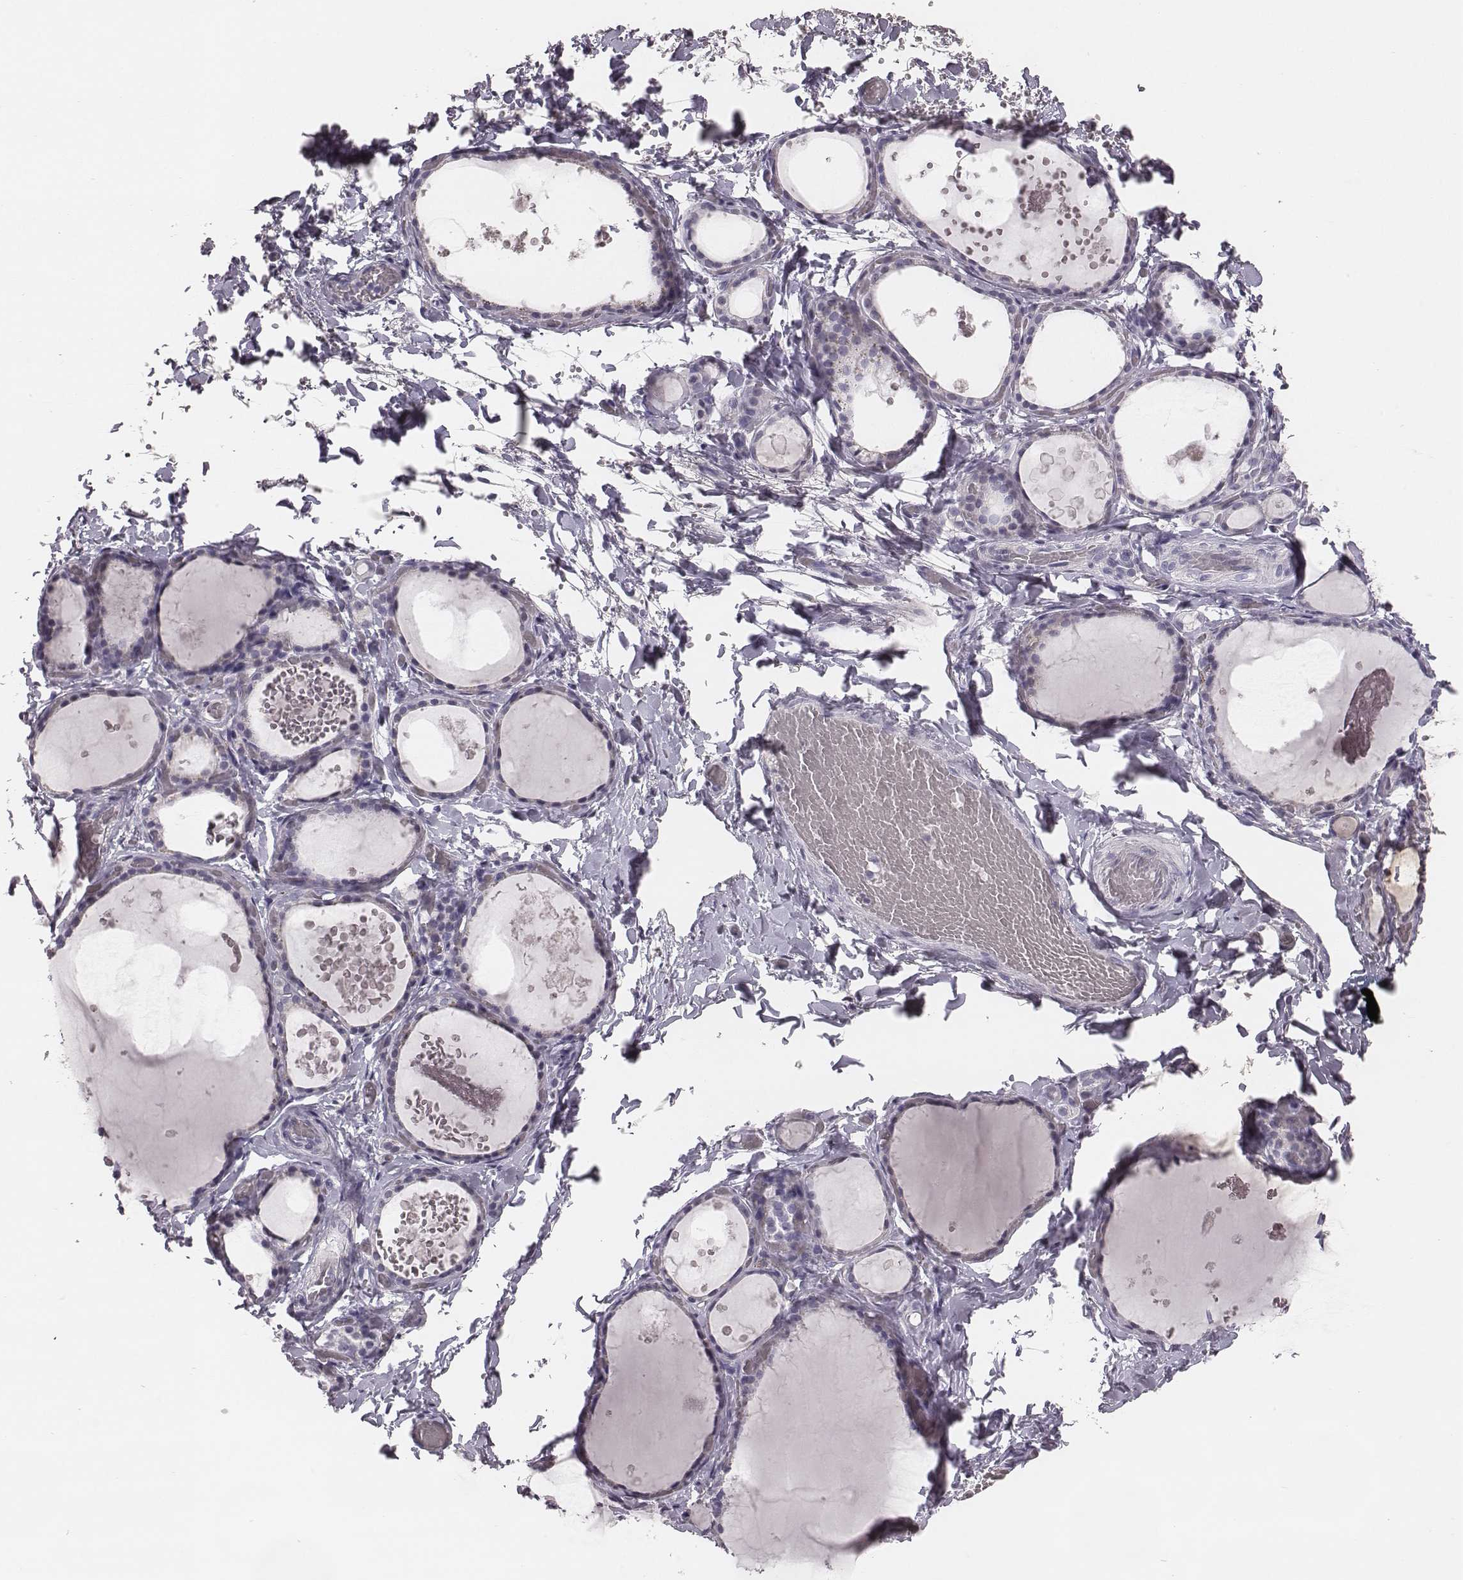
{"staining": {"intensity": "negative", "quantity": "none", "location": "none"}, "tissue": "thyroid gland", "cell_type": "Glandular cells", "image_type": "normal", "snomed": [{"axis": "morphology", "description": "Normal tissue, NOS"}, {"axis": "topography", "description": "Thyroid gland"}], "caption": "DAB (3,3'-diaminobenzidine) immunohistochemical staining of benign thyroid gland shows no significant positivity in glandular cells.", "gene": "CSHL1", "patient": {"sex": "female", "age": 56}}